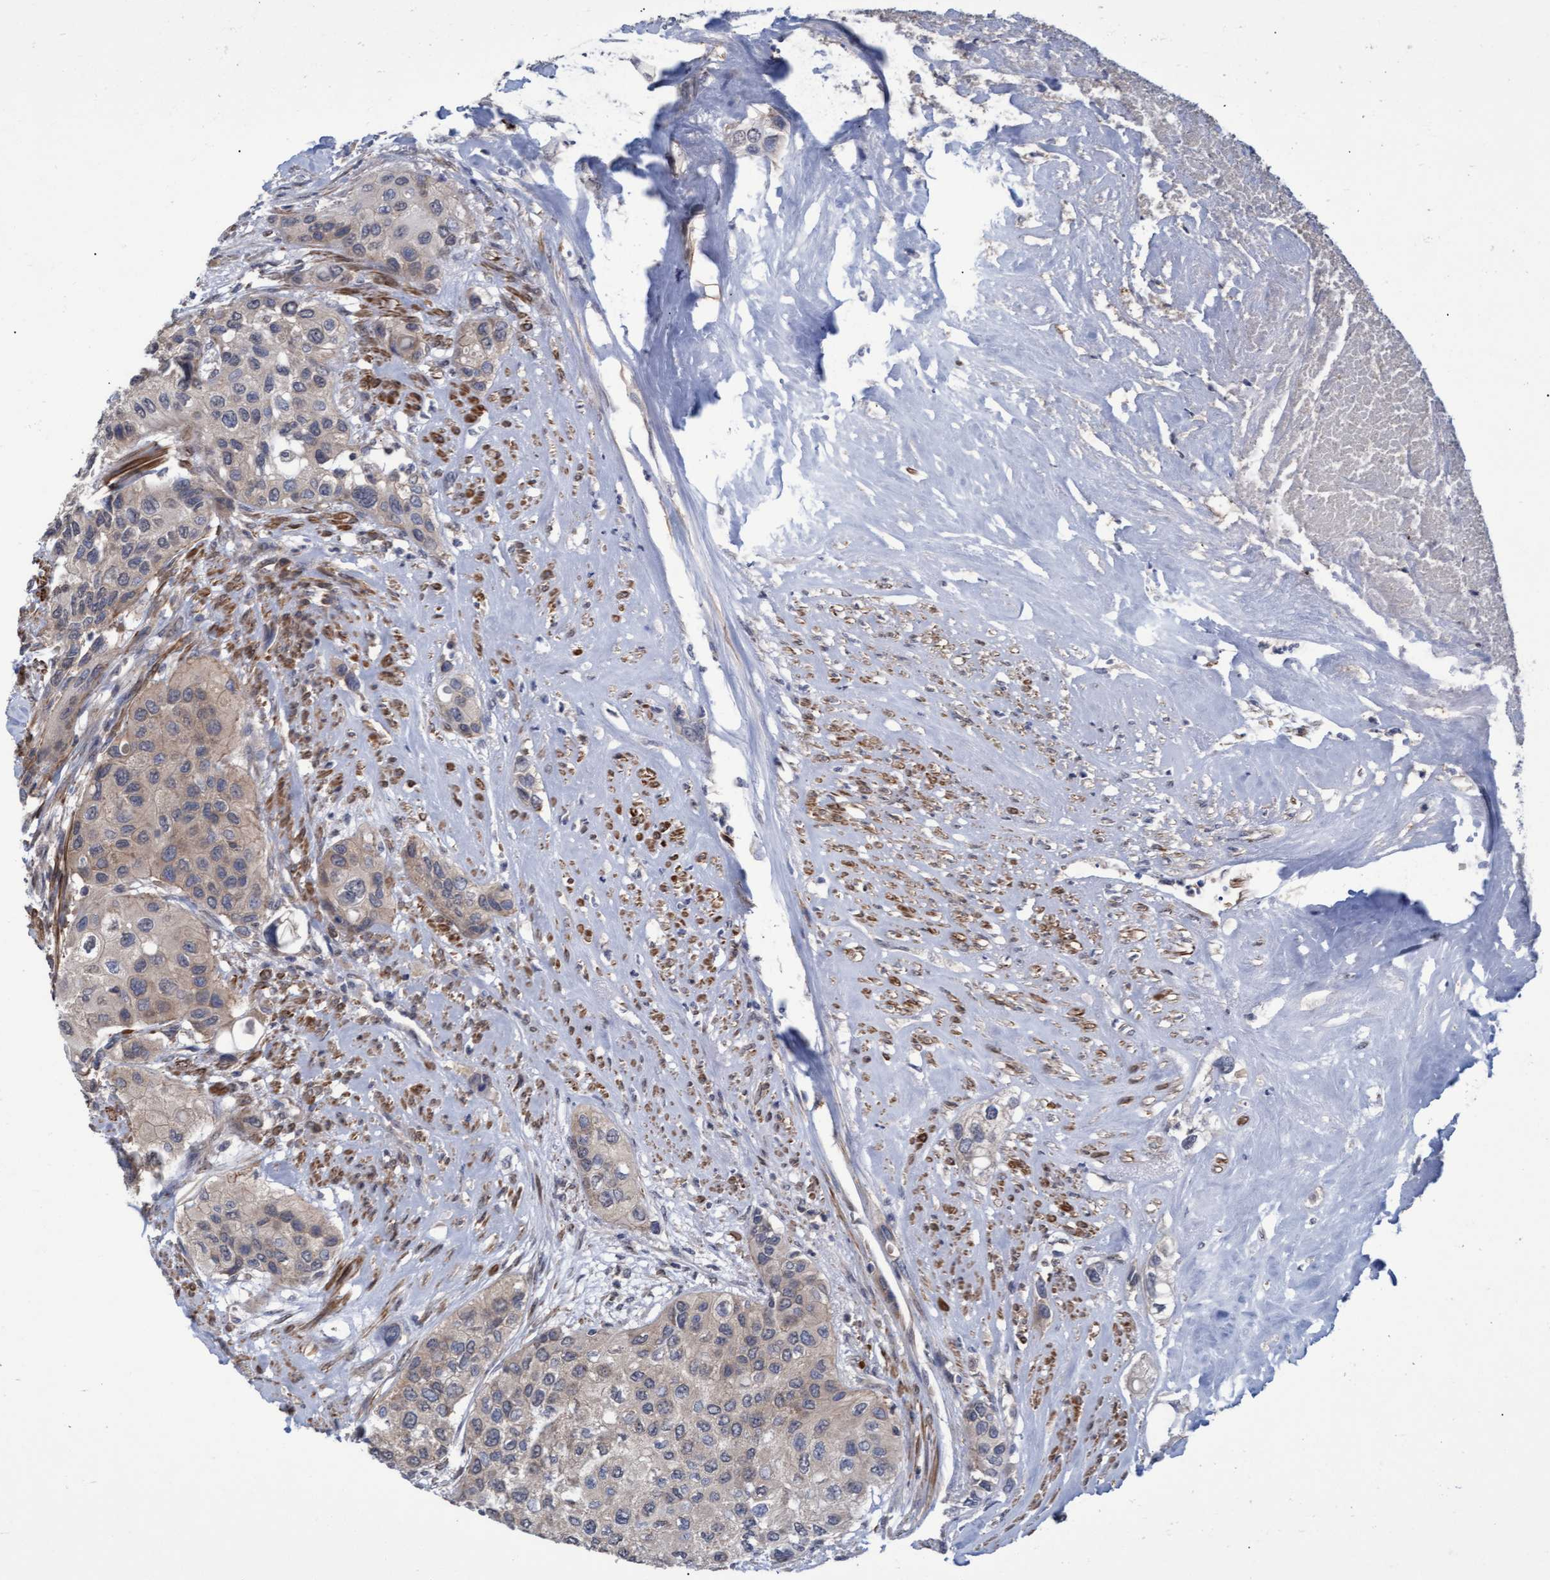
{"staining": {"intensity": "weak", "quantity": "<25%", "location": "cytoplasmic/membranous"}, "tissue": "urothelial cancer", "cell_type": "Tumor cells", "image_type": "cancer", "snomed": [{"axis": "morphology", "description": "Urothelial carcinoma, High grade"}, {"axis": "topography", "description": "Urinary bladder"}], "caption": "An immunohistochemistry (IHC) image of urothelial cancer is shown. There is no staining in tumor cells of urothelial cancer.", "gene": "NAA15", "patient": {"sex": "female", "age": 56}}